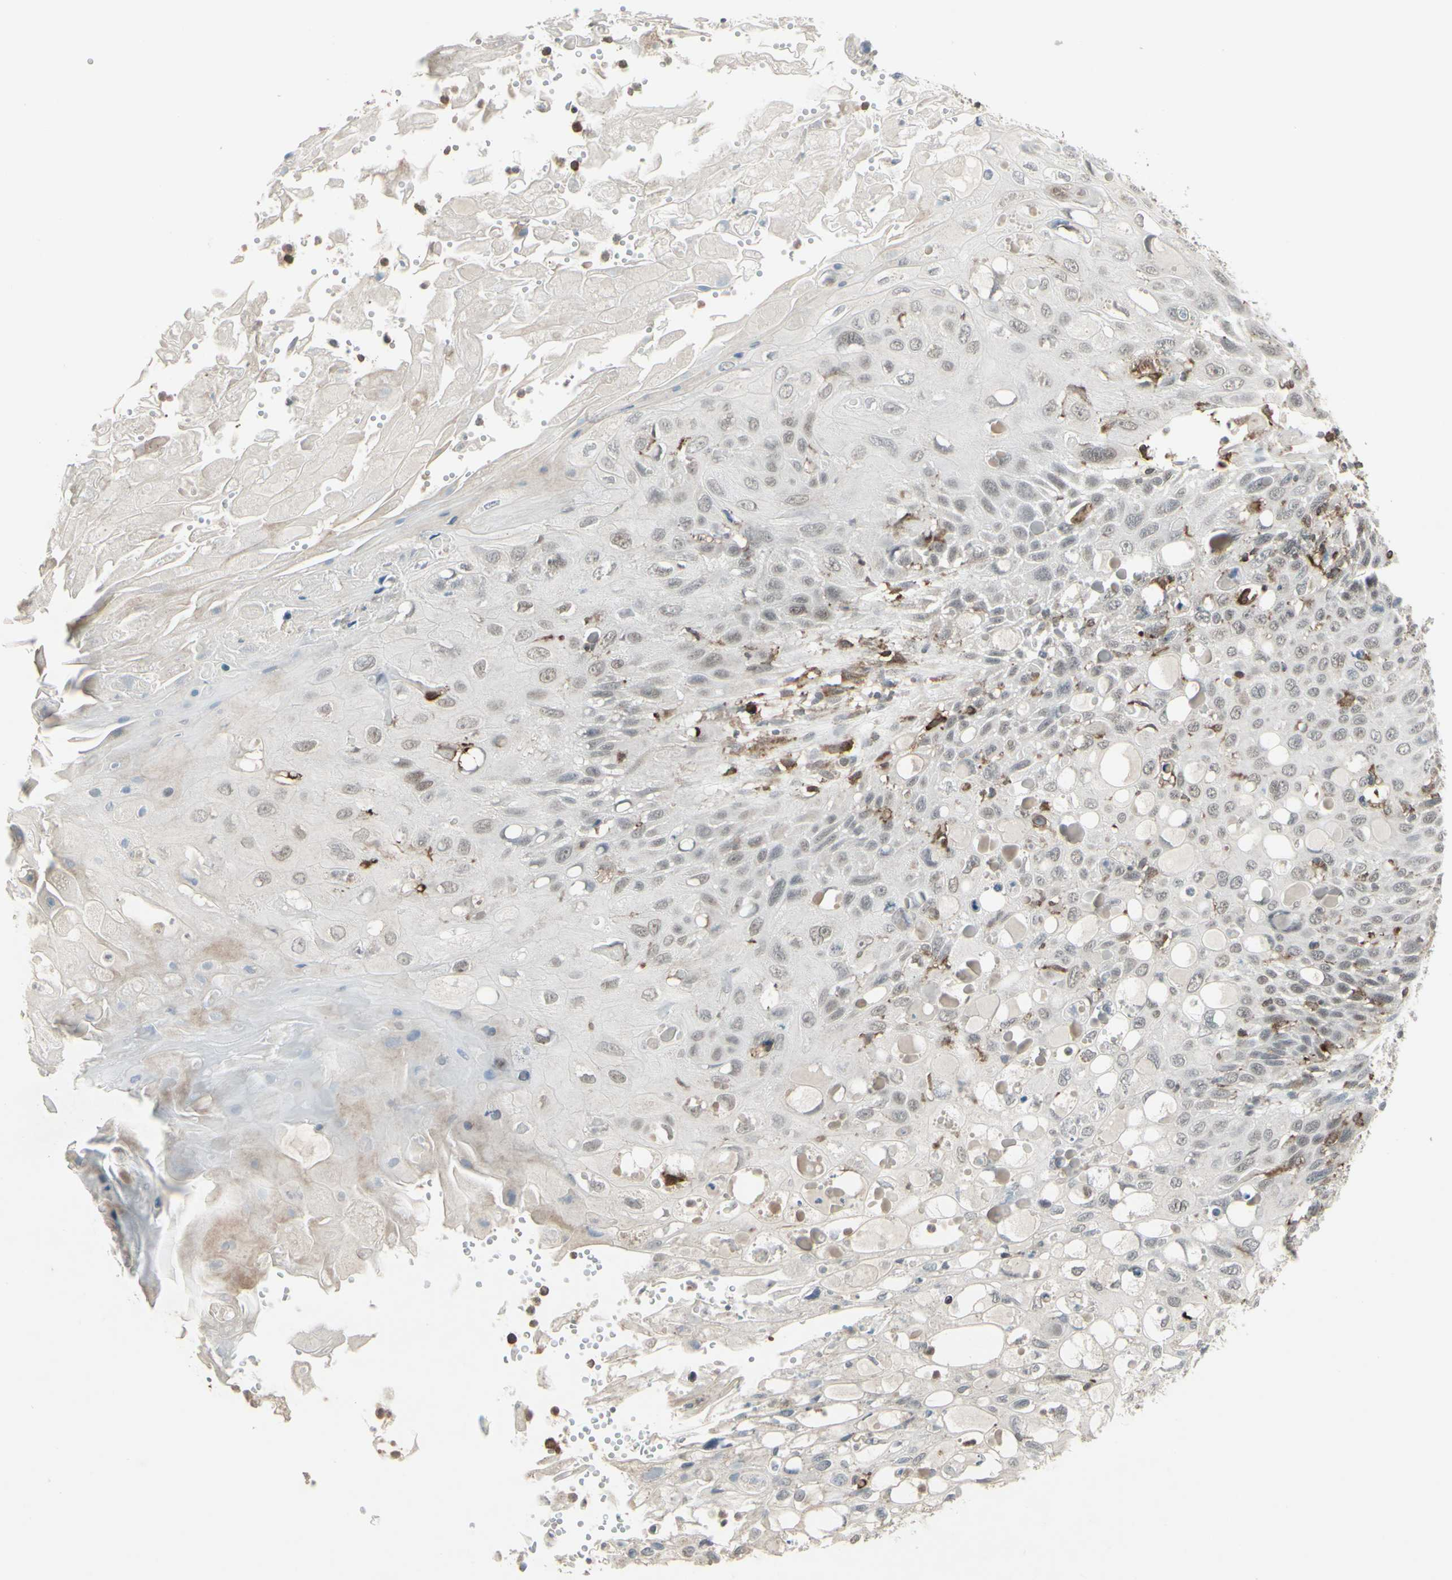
{"staining": {"intensity": "negative", "quantity": "none", "location": "none"}, "tissue": "cervical cancer", "cell_type": "Tumor cells", "image_type": "cancer", "snomed": [{"axis": "morphology", "description": "Squamous cell carcinoma, NOS"}, {"axis": "topography", "description": "Cervix"}], "caption": "Immunohistochemistry (IHC) photomicrograph of neoplastic tissue: squamous cell carcinoma (cervical) stained with DAB exhibits no significant protein positivity in tumor cells. (DAB (3,3'-diaminobenzidine) immunohistochemistry with hematoxylin counter stain).", "gene": "SAMSN1", "patient": {"sex": "female", "age": 70}}